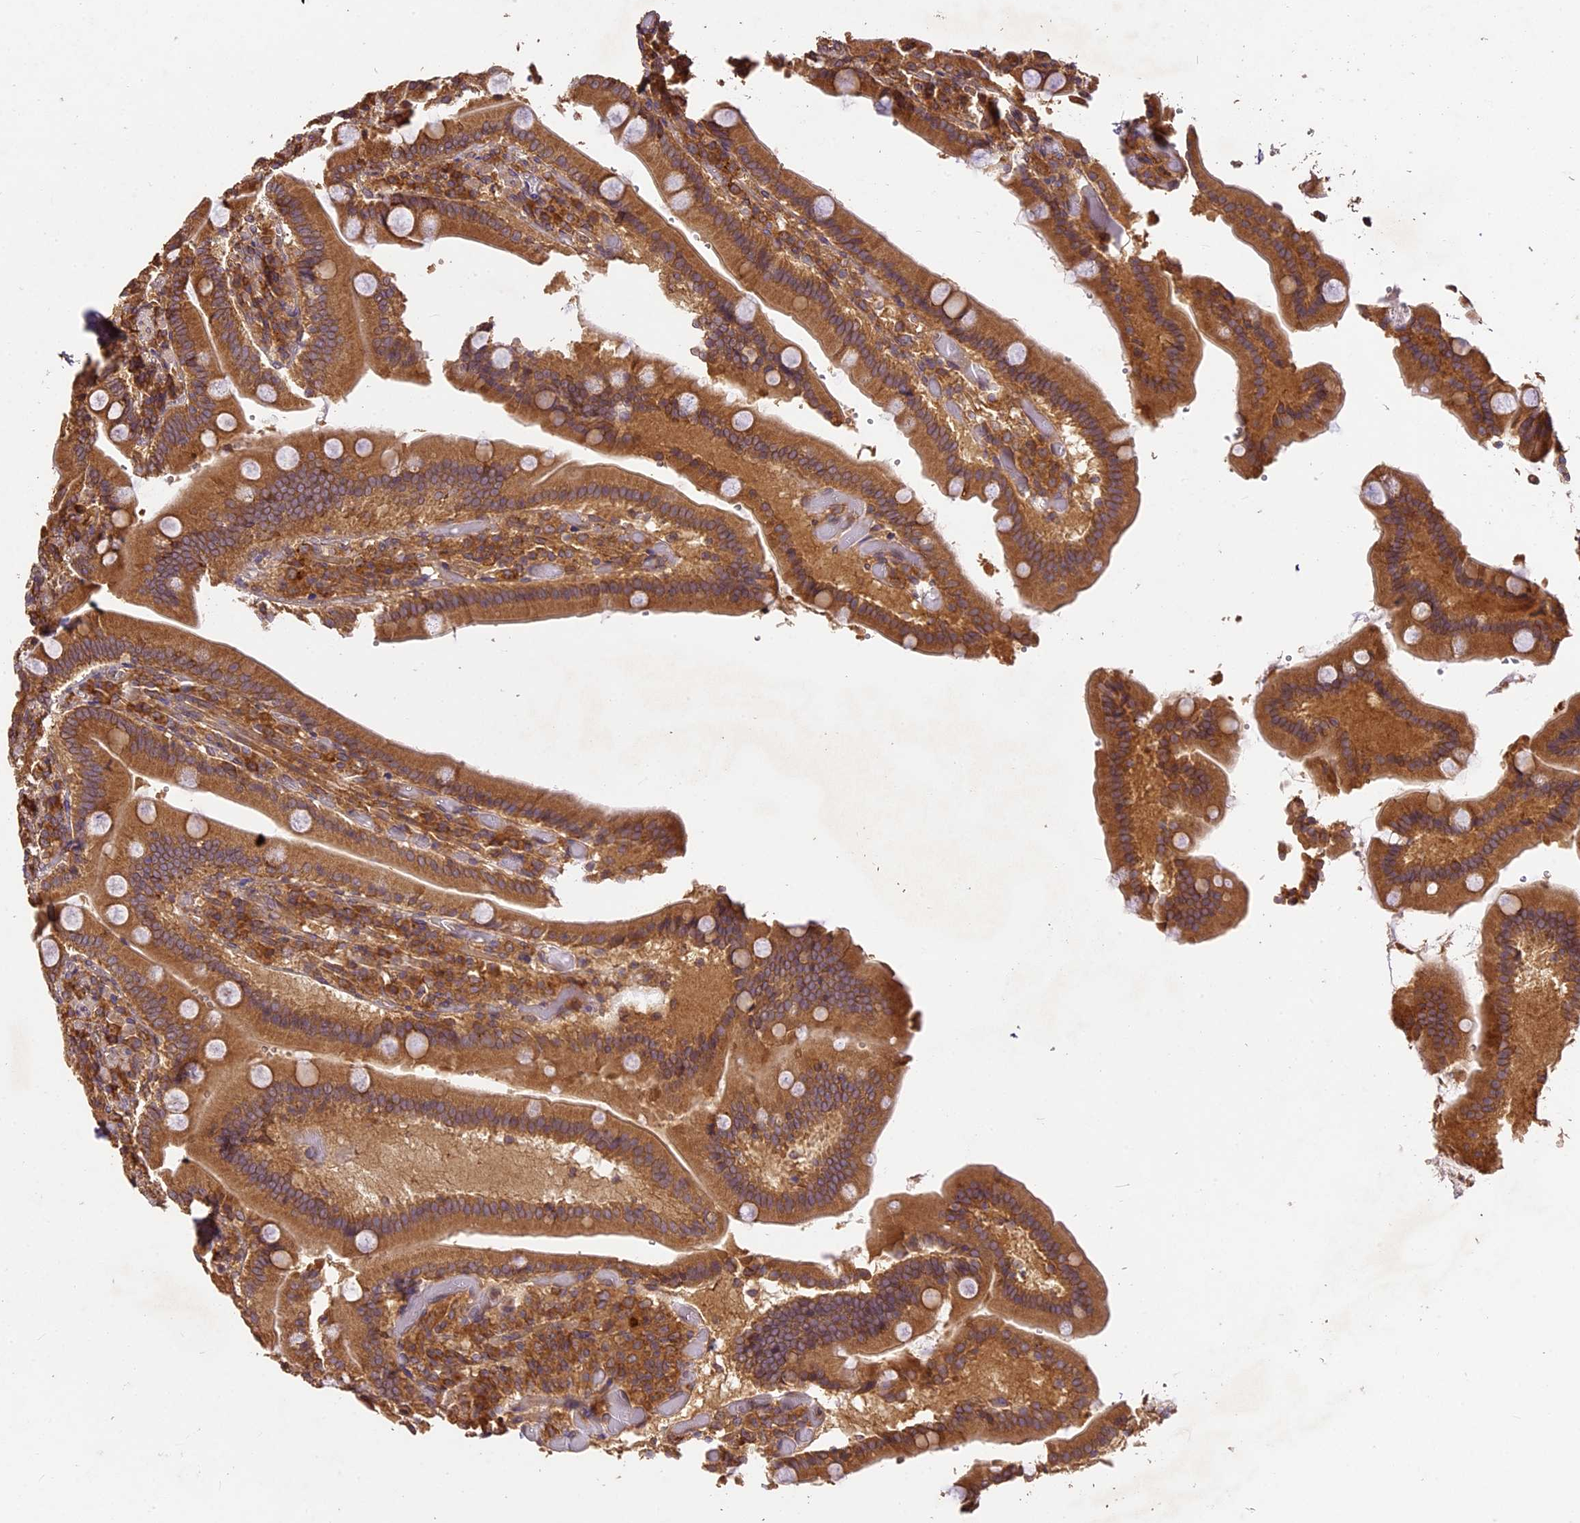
{"staining": {"intensity": "moderate", "quantity": ">75%", "location": "cytoplasmic/membranous"}, "tissue": "duodenum", "cell_type": "Glandular cells", "image_type": "normal", "snomed": [{"axis": "morphology", "description": "Normal tissue, NOS"}, {"axis": "topography", "description": "Duodenum"}], "caption": "A medium amount of moderate cytoplasmic/membranous staining is identified in approximately >75% of glandular cells in unremarkable duodenum. The staining was performed using DAB (3,3'-diaminobenzidine), with brown indicating positive protein expression. Nuclei are stained blue with hematoxylin.", "gene": "BRAP", "patient": {"sex": "female", "age": 62}}